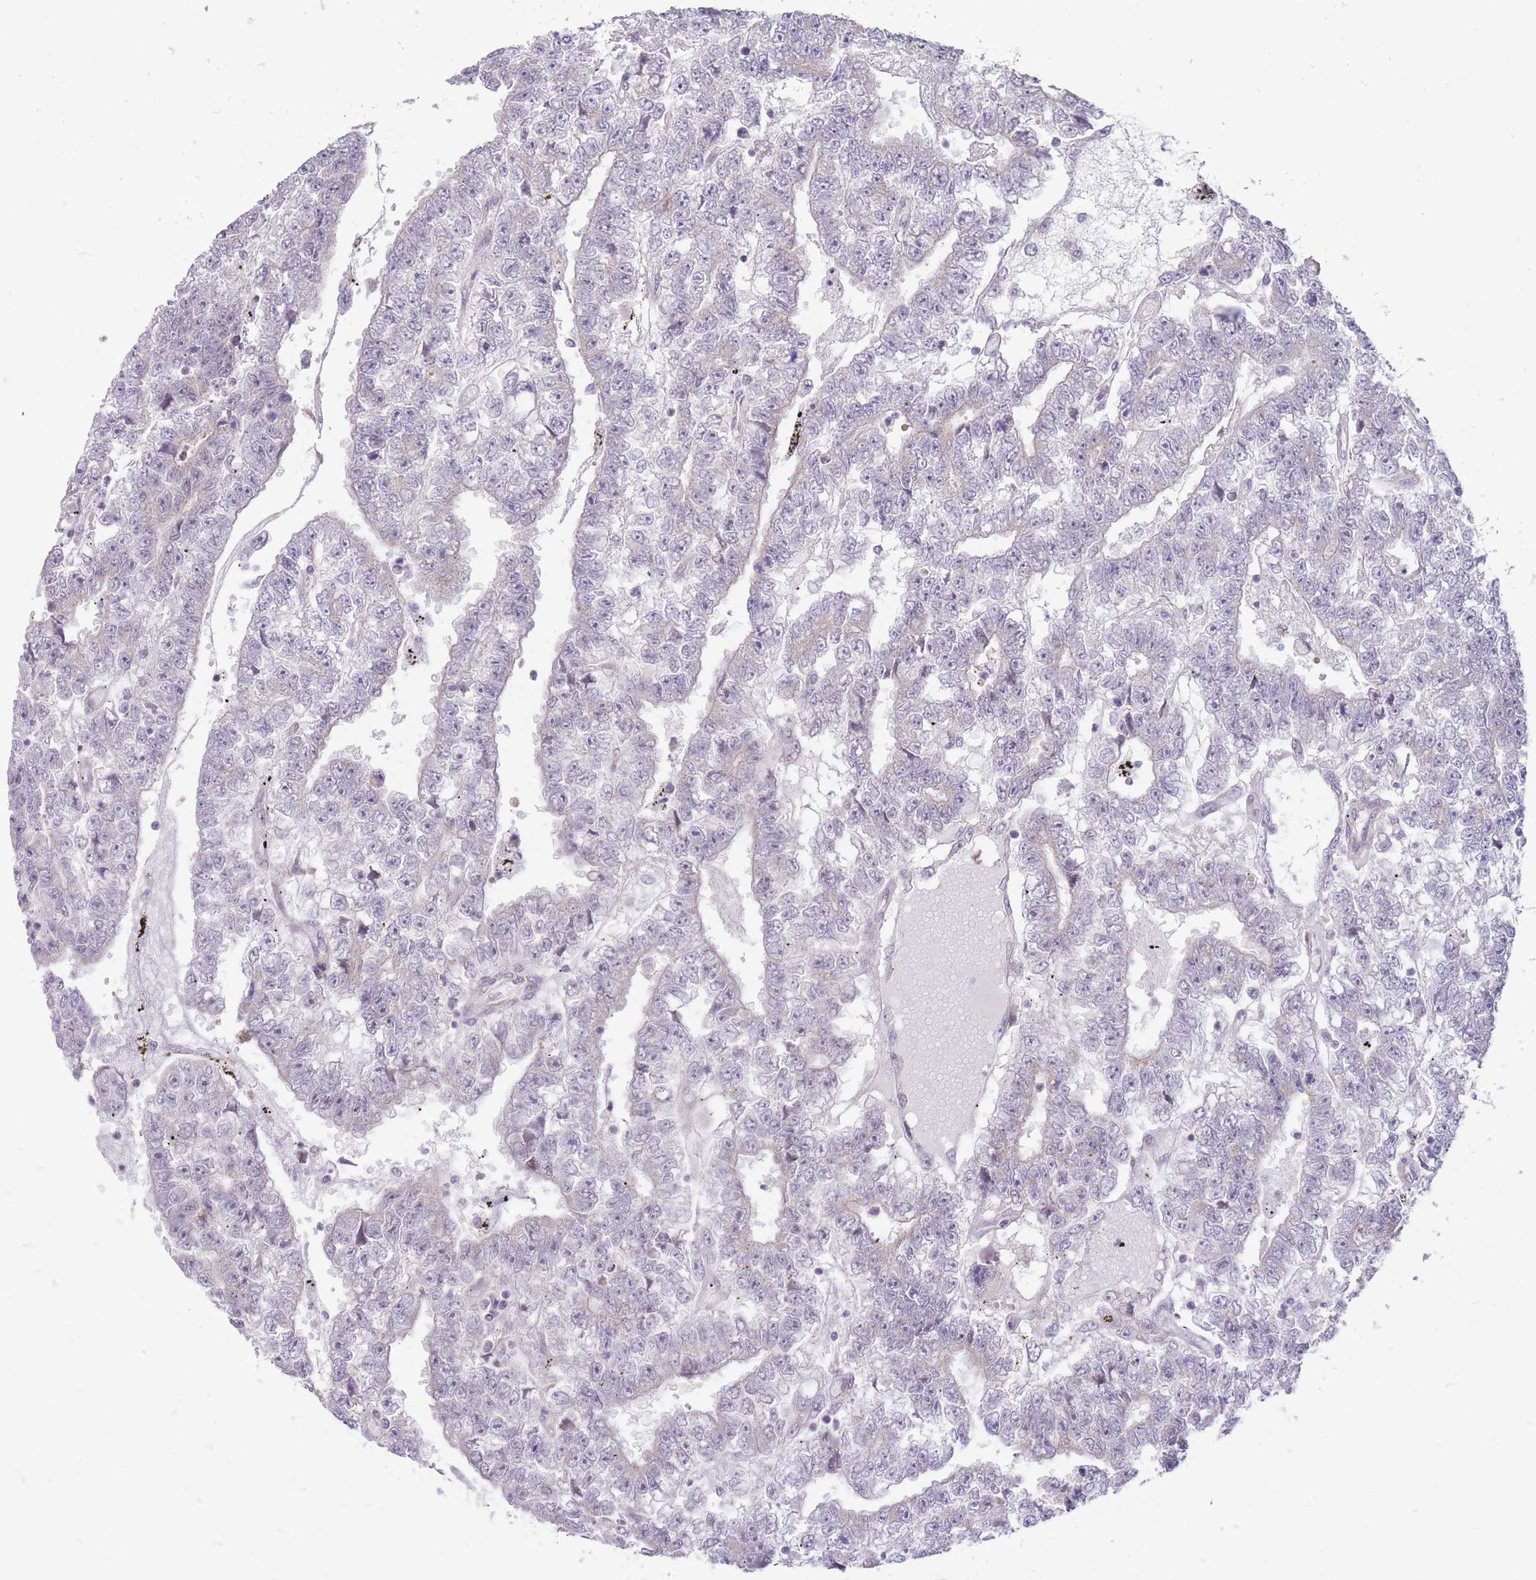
{"staining": {"intensity": "negative", "quantity": "none", "location": "none"}, "tissue": "testis cancer", "cell_type": "Tumor cells", "image_type": "cancer", "snomed": [{"axis": "morphology", "description": "Carcinoma, Embryonal, NOS"}, {"axis": "topography", "description": "Testis"}], "caption": "Protein analysis of testis cancer (embryonal carcinoma) displays no significant expression in tumor cells.", "gene": "NELL1", "patient": {"sex": "male", "age": 25}}